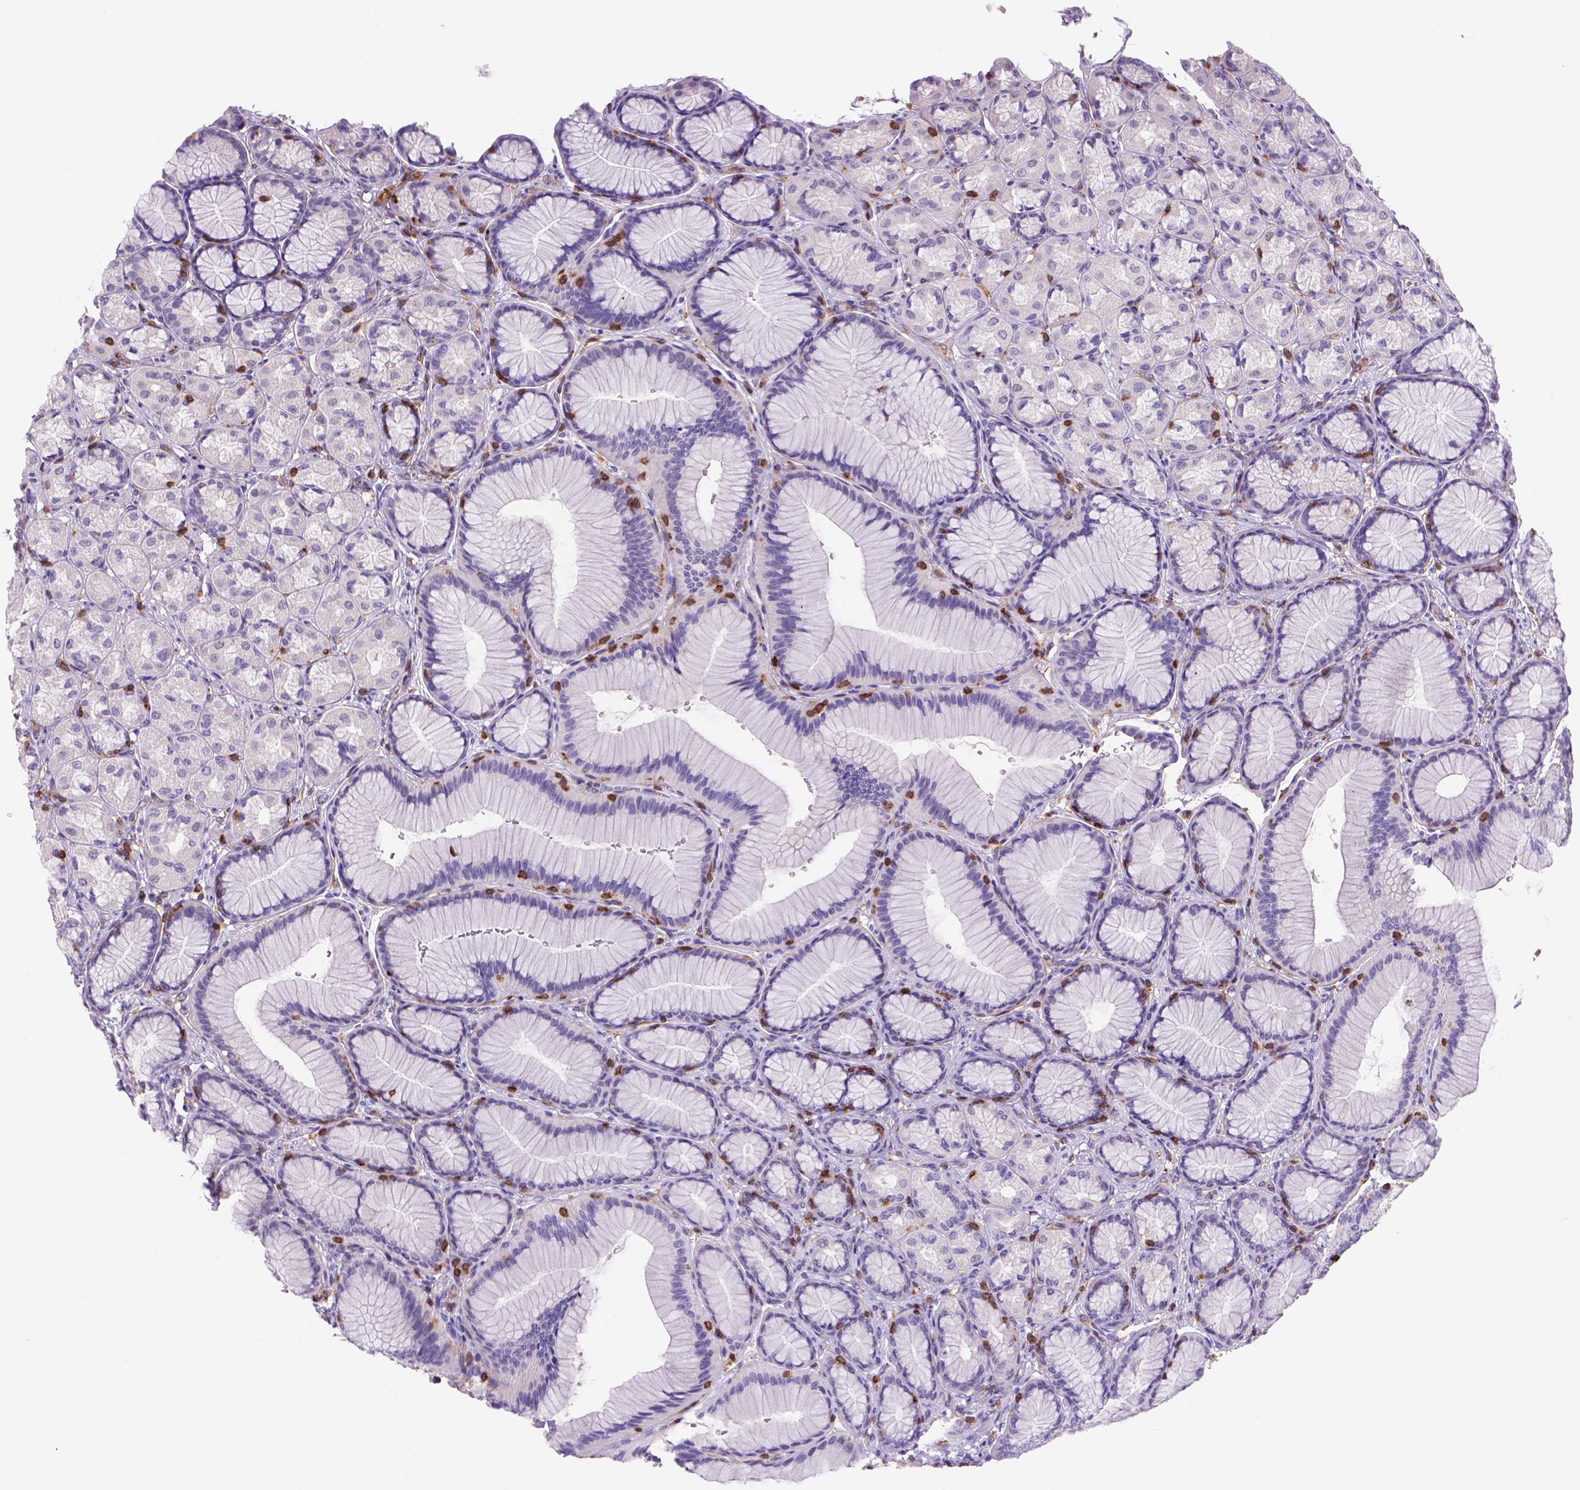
{"staining": {"intensity": "negative", "quantity": "none", "location": "none"}, "tissue": "stomach", "cell_type": "Glandular cells", "image_type": "normal", "snomed": [{"axis": "morphology", "description": "Normal tissue, NOS"}, {"axis": "morphology", "description": "Adenocarcinoma, NOS"}, {"axis": "morphology", "description": "Adenocarcinoma, High grade"}, {"axis": "topography", "description": "Stomach, upper"}, {"axis": "topography", "description": "Stomach"}], "caption": "An image of stomach stained for a protein shows no brown staining in glandular cells.", "gene": "INPP5D", "patient": {"sex": "female", "age": 65}}